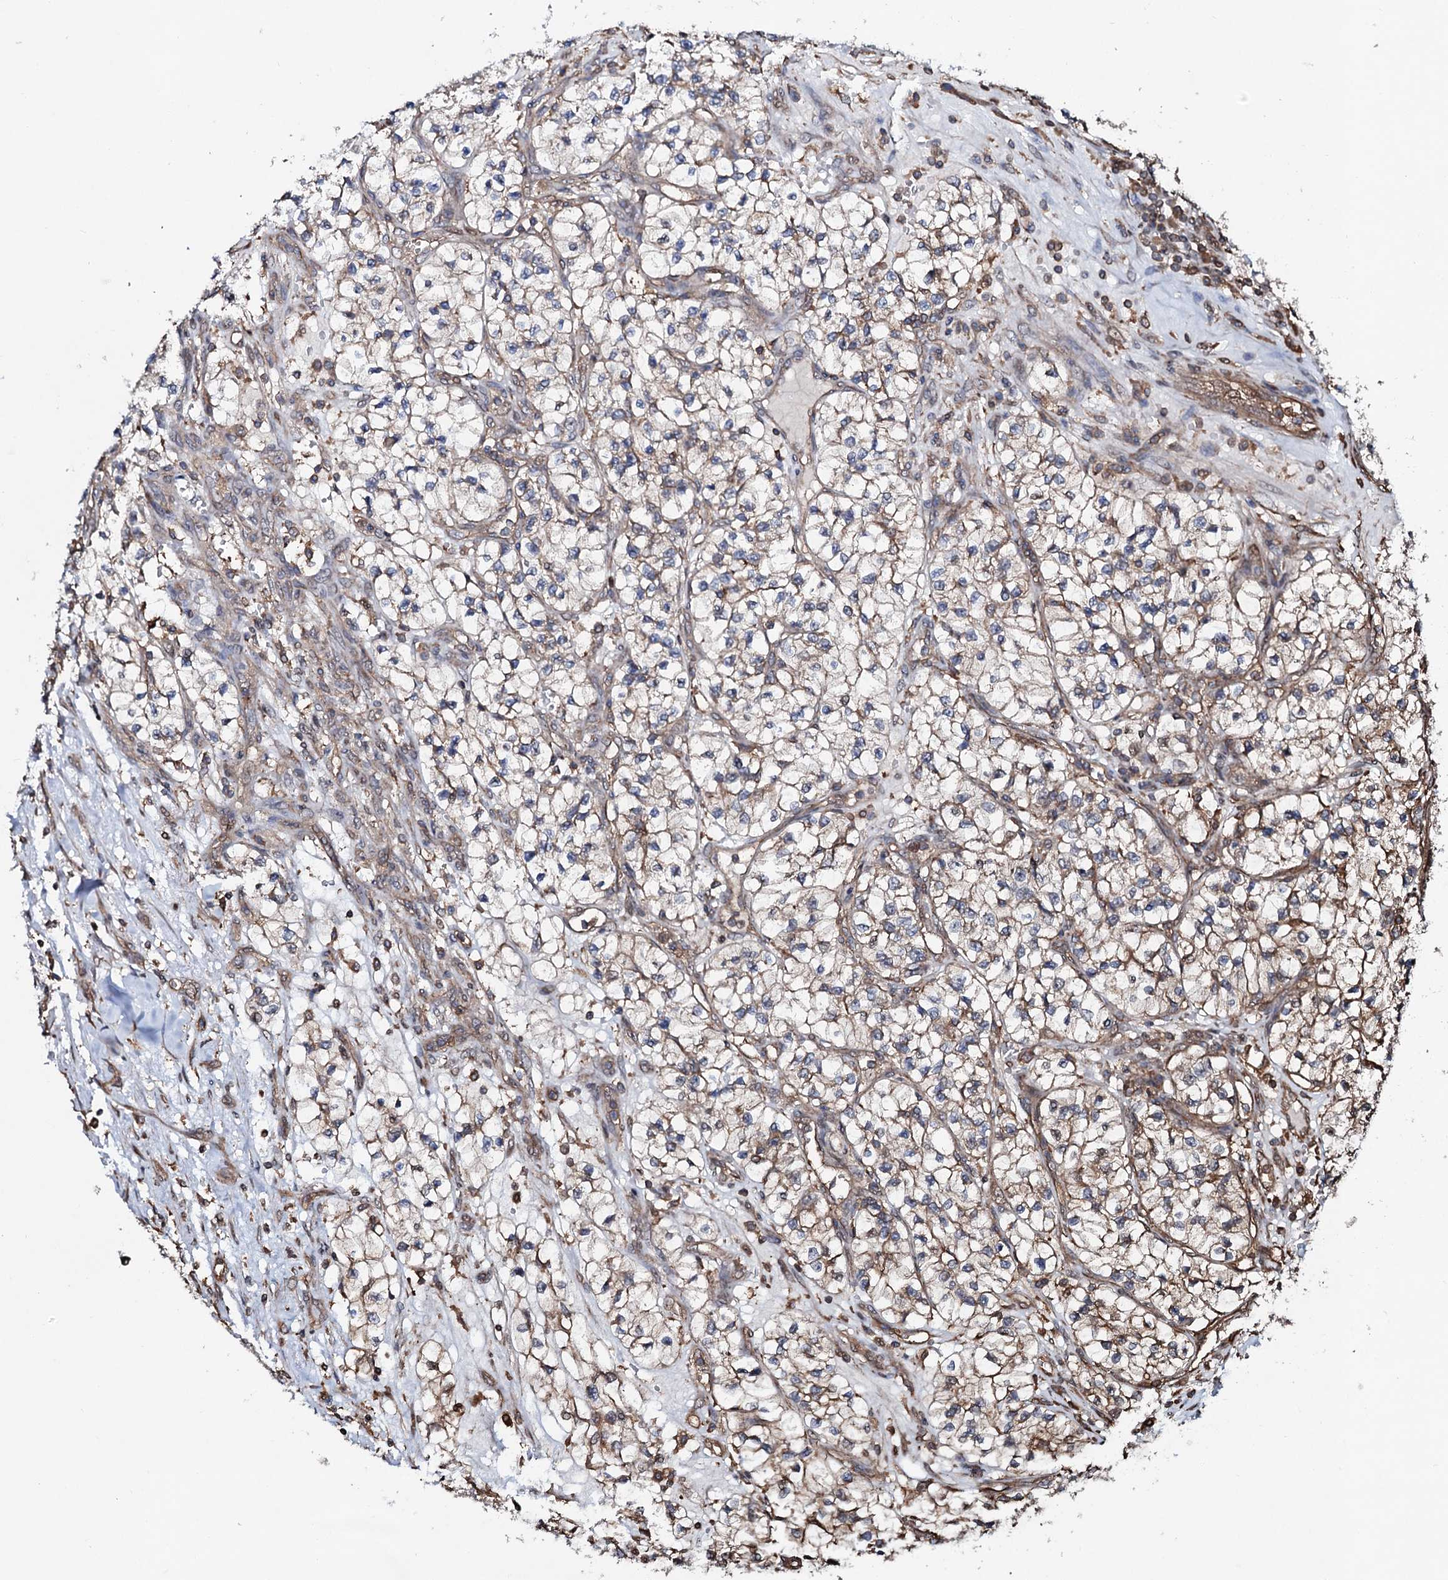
{"staining": {"intensity": "moderate", "quantity": "<25%", "location": "cytoplasmic/membranous"}, "tissue": "renal cancer", "cell_type": "Tumor cells", "image_type": "cancer", "snomed": [{"axis": "morphology", "description": "Adenocarcinoma, NOS"}, {"axis": "topography", "description": "Kidney"}], "caption": "Adenocarcinoma (renal) stained with a protein marker demonstrates moderate staining in tumor cells.", "gene": "COG6", "patient": {"sex": "female", "age": 57}}